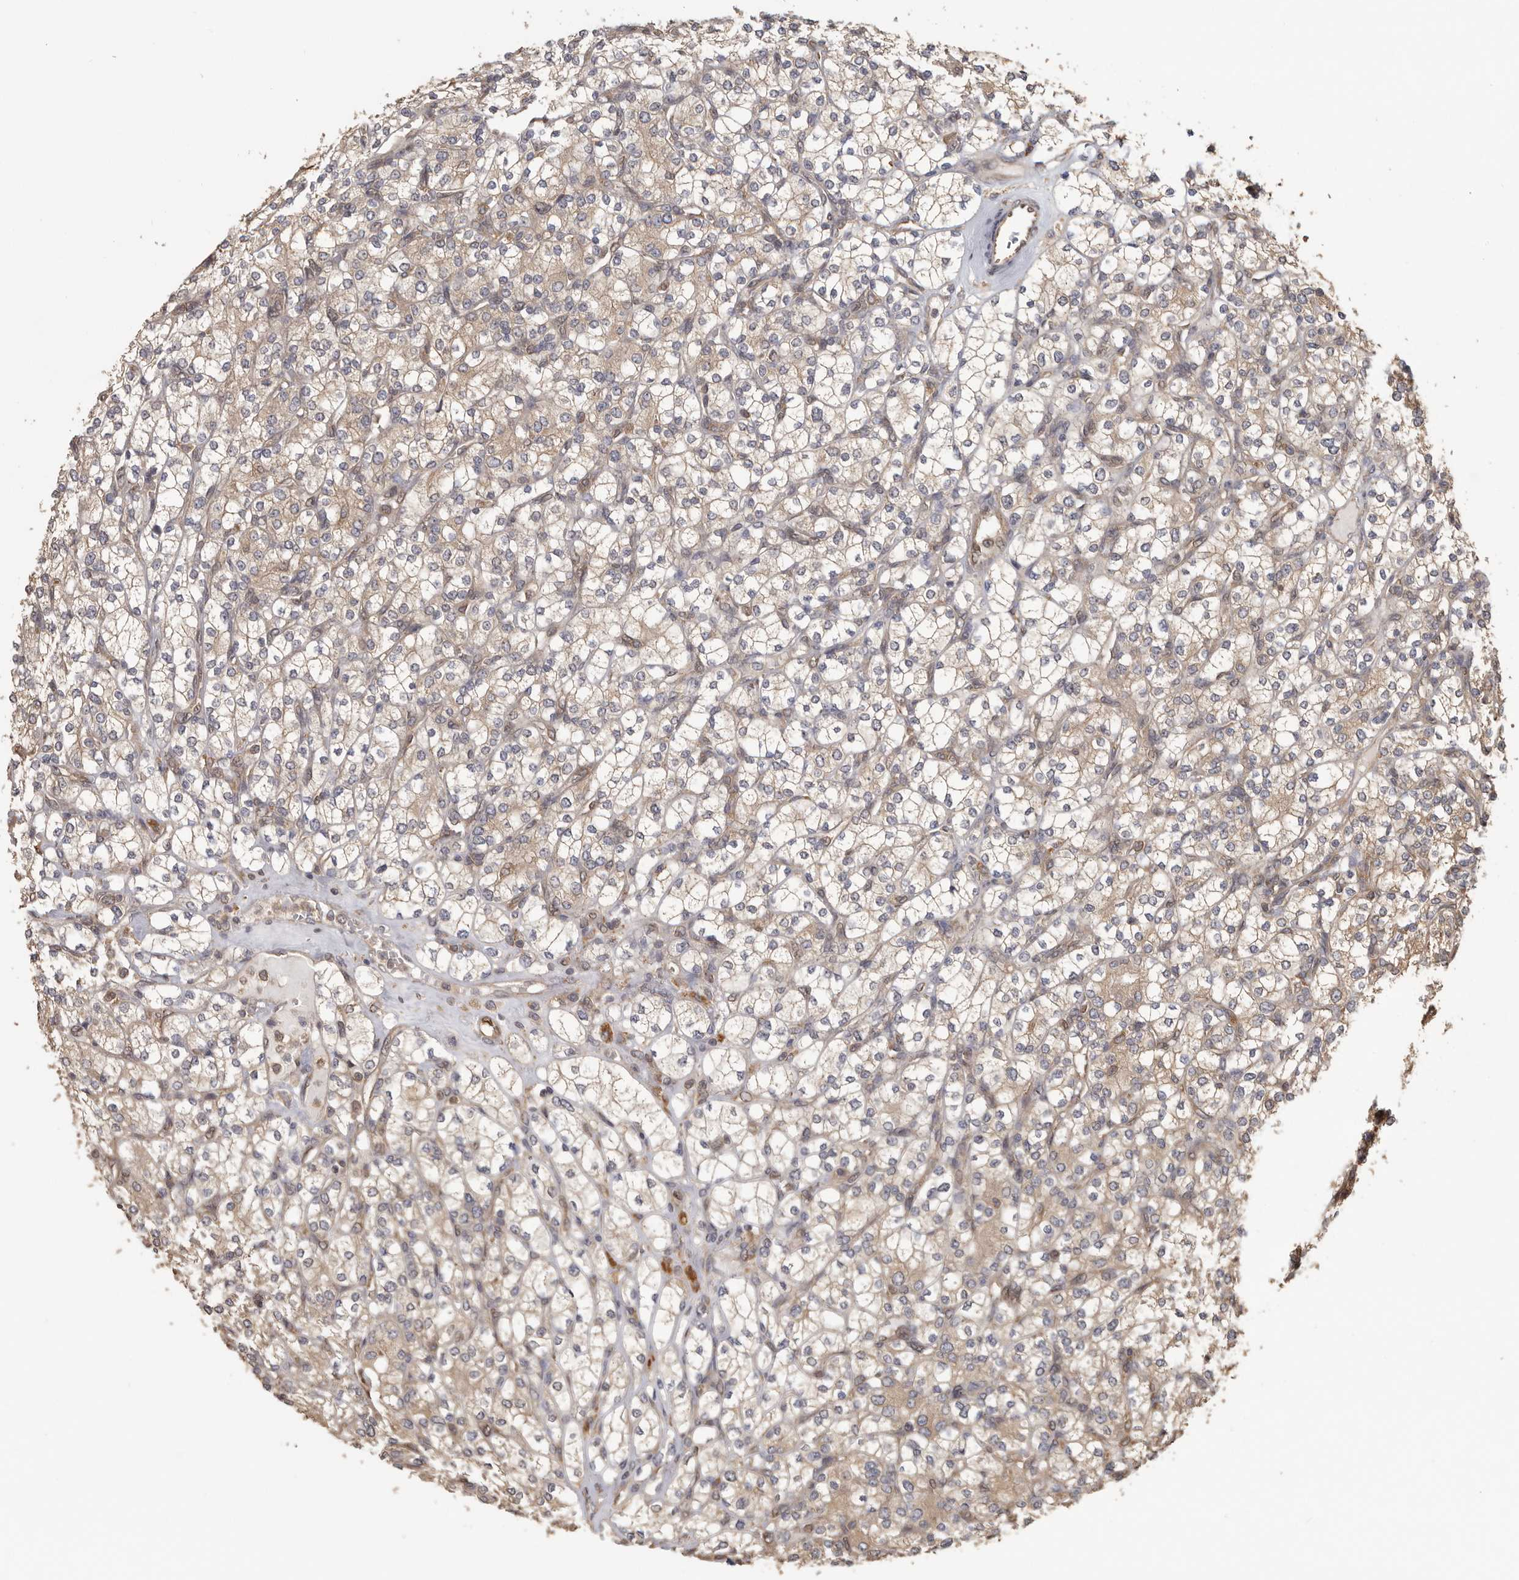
{"staining": {"intensity": "weak", "quantity": "25%-75%", "location": "cytoplasmic/membranous"}, "tissue": "renal cancer", "cell_type": "Tumor cells", "image_type": "cancer", "snomed": [{"axis": "morphology", "description": "Adenocarcinoma, NOS"}, {"axis": "topography", "description": "Kidney"}], "caption": "A high-resolution histopathology image shows immunohistochemistry staining of renal cancer (adenocarcinoma), which demonstrates weak cytoplasmic/membranous expression in about 25%-75% of tumor cells.", "gene": "CCT8", "patient": {"sex": "male", "age": 77}}